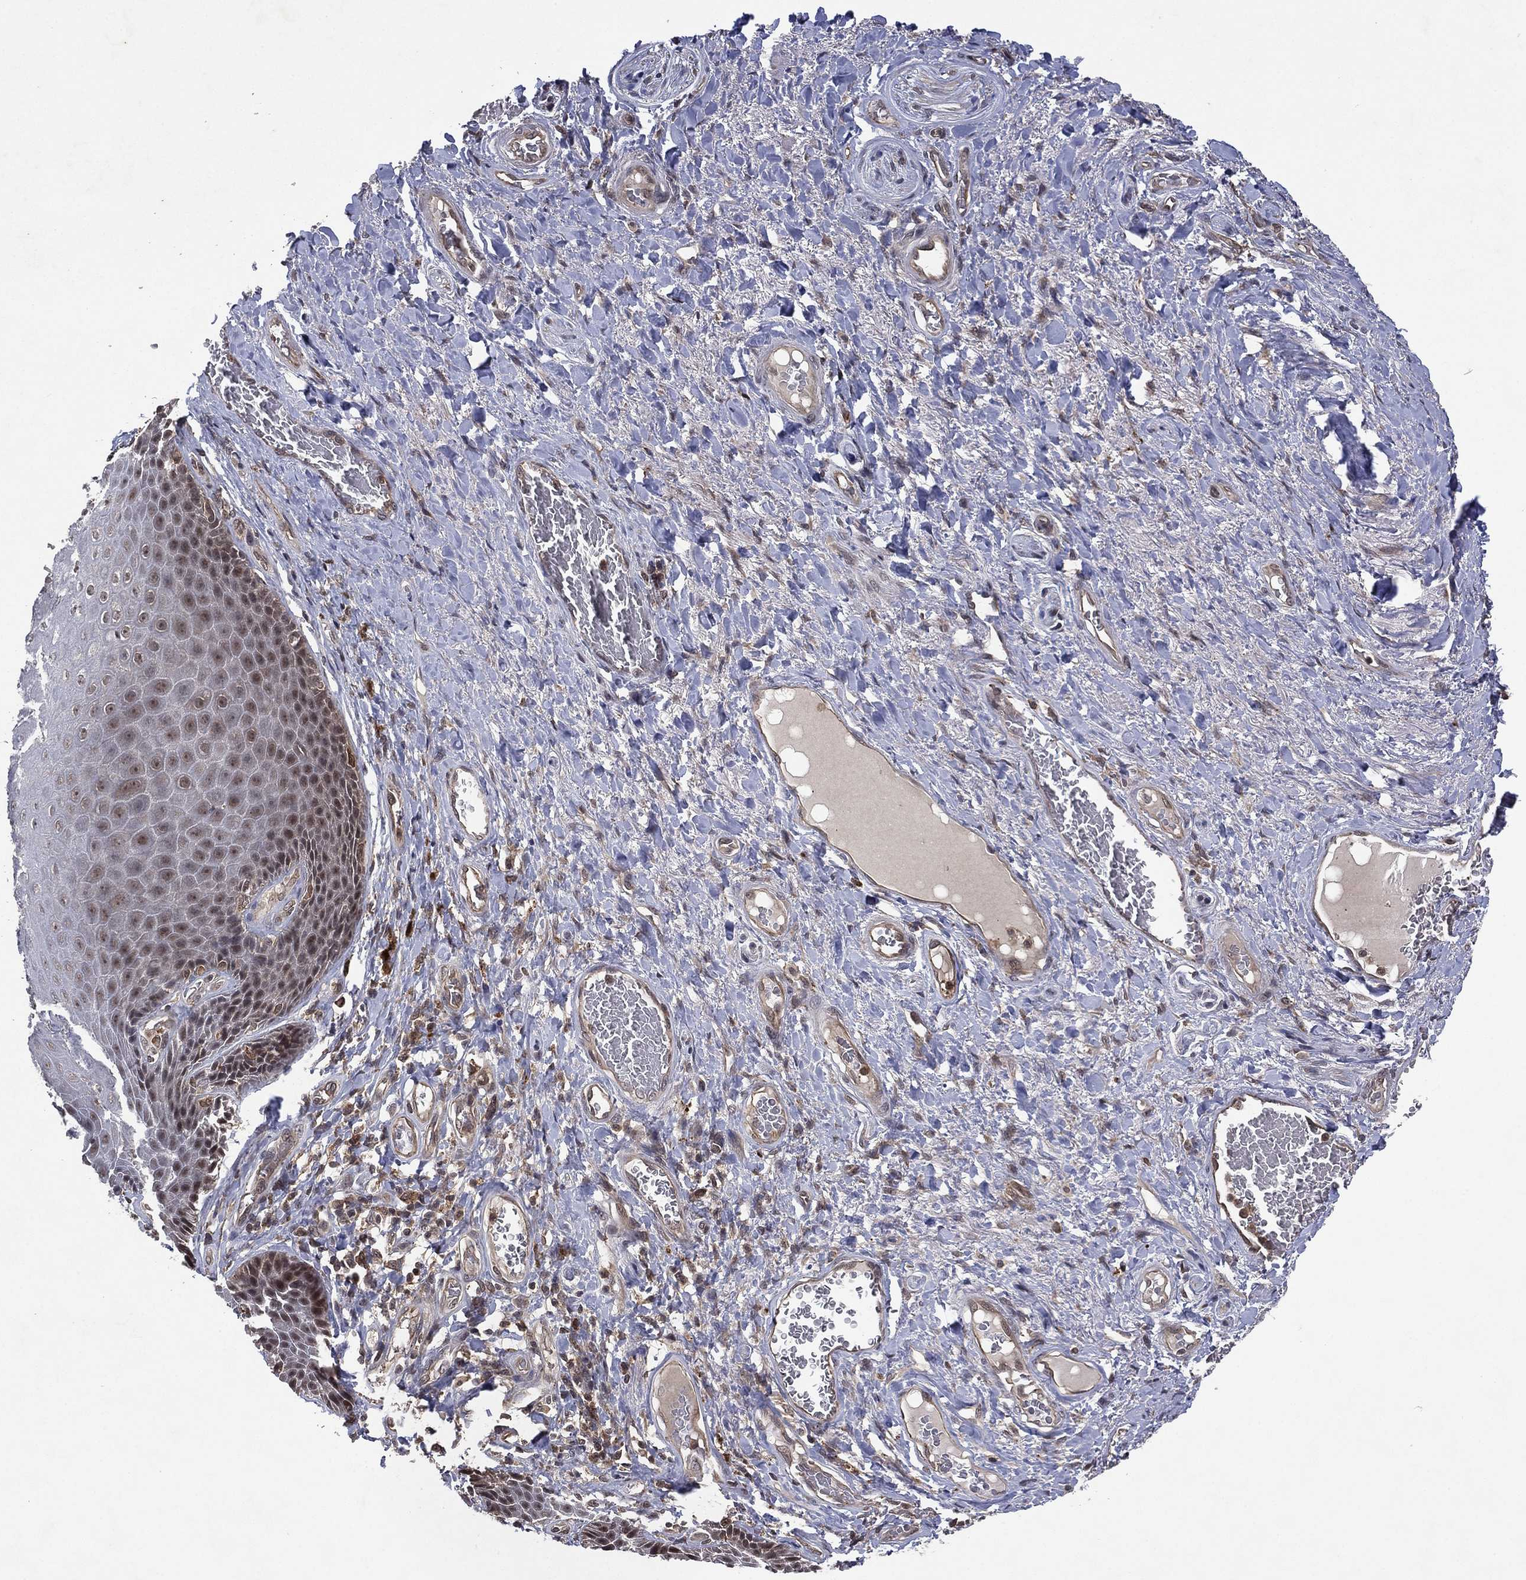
{"staining": {"intensity": "weak", "quantity": "<25%", "location": "nuclear"}, "tissue": "skin", "cell_type": "Epidermal cells", "image_type": "normal", "snomed": [{"axis": "morphology", "description": "Normal tissue, NOS"}, {"axis": "topography", "description": "Skeletal muscle"}, {"axis": "topography", "description": "Anal"}, {"axis": "topography", "description": "Peripheral nerve tissue"}], "caption": "The histopathology image displays no staining of epidermal cells in benign skin. Nuclei are stained in blue.", "gene": "ATG4B", "patient": {"sex": "male", "age": 53}}